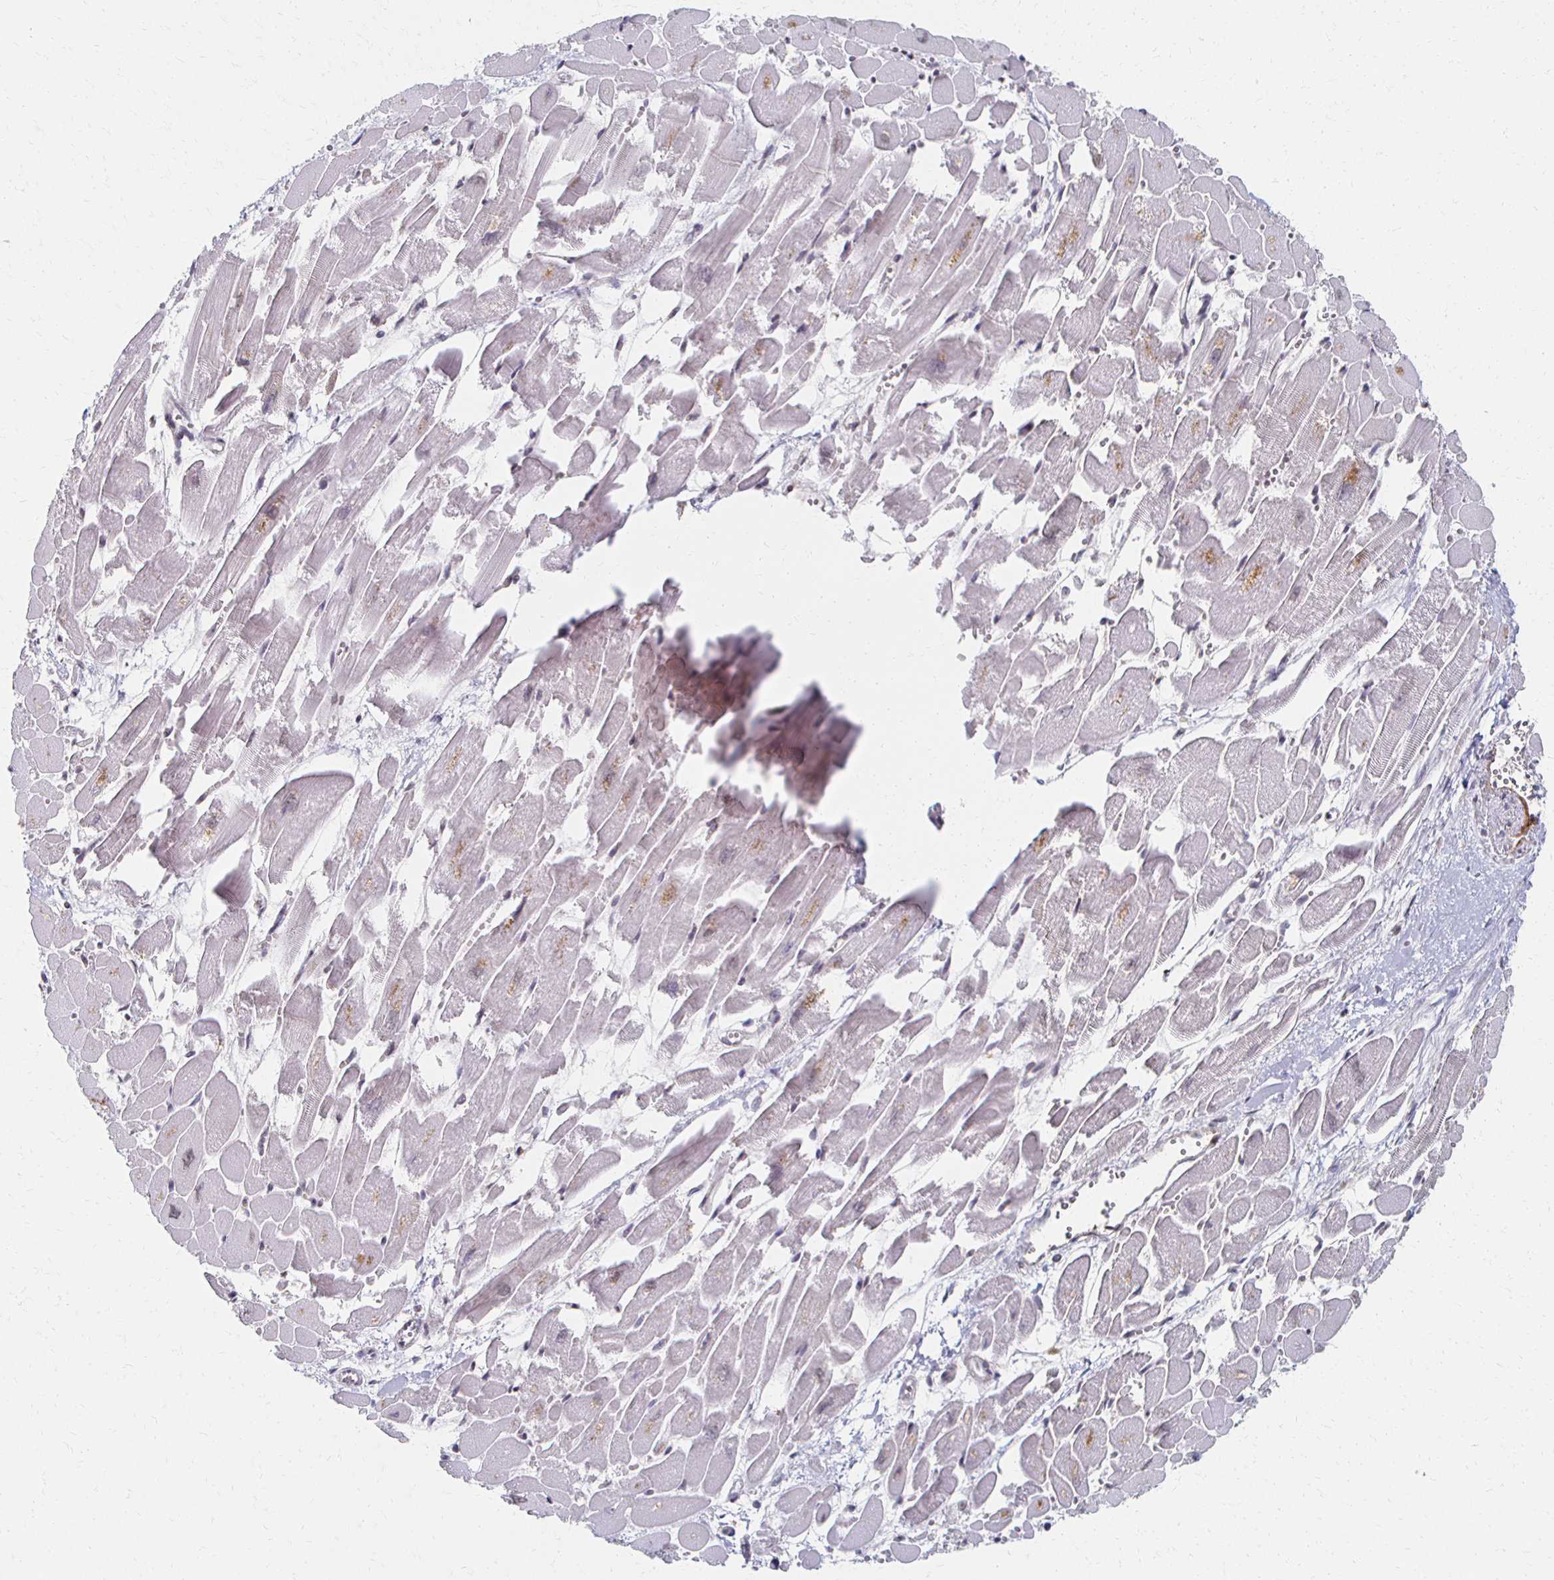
{"staining": {"intensity": "weak", "quantity": "25%-75%", "location": "cytoplasmic/membranous,nuclear"}, "tissue": "heart muscle", "cell_type": "Cardiomyocytes", "image_type": "normal", "snomed": [{"axis": "morphology", "description": "Normal tissue, NOS"}, {"axis": "topography", "description": "Heart"}], "caption": "Immunohistochemistry (DAB) staining of unremarkable human heart muscle exhibits weak cytoplasmic/membranous,nuclear protein staining in about 25%-75% of cardiomyocytes. (DAB (3,3'-diaminobenzidine) IHC with brightfield microscopy, high magnification).", "gene": "DAB1", "patient": {"sex": "female", "age": 52}}